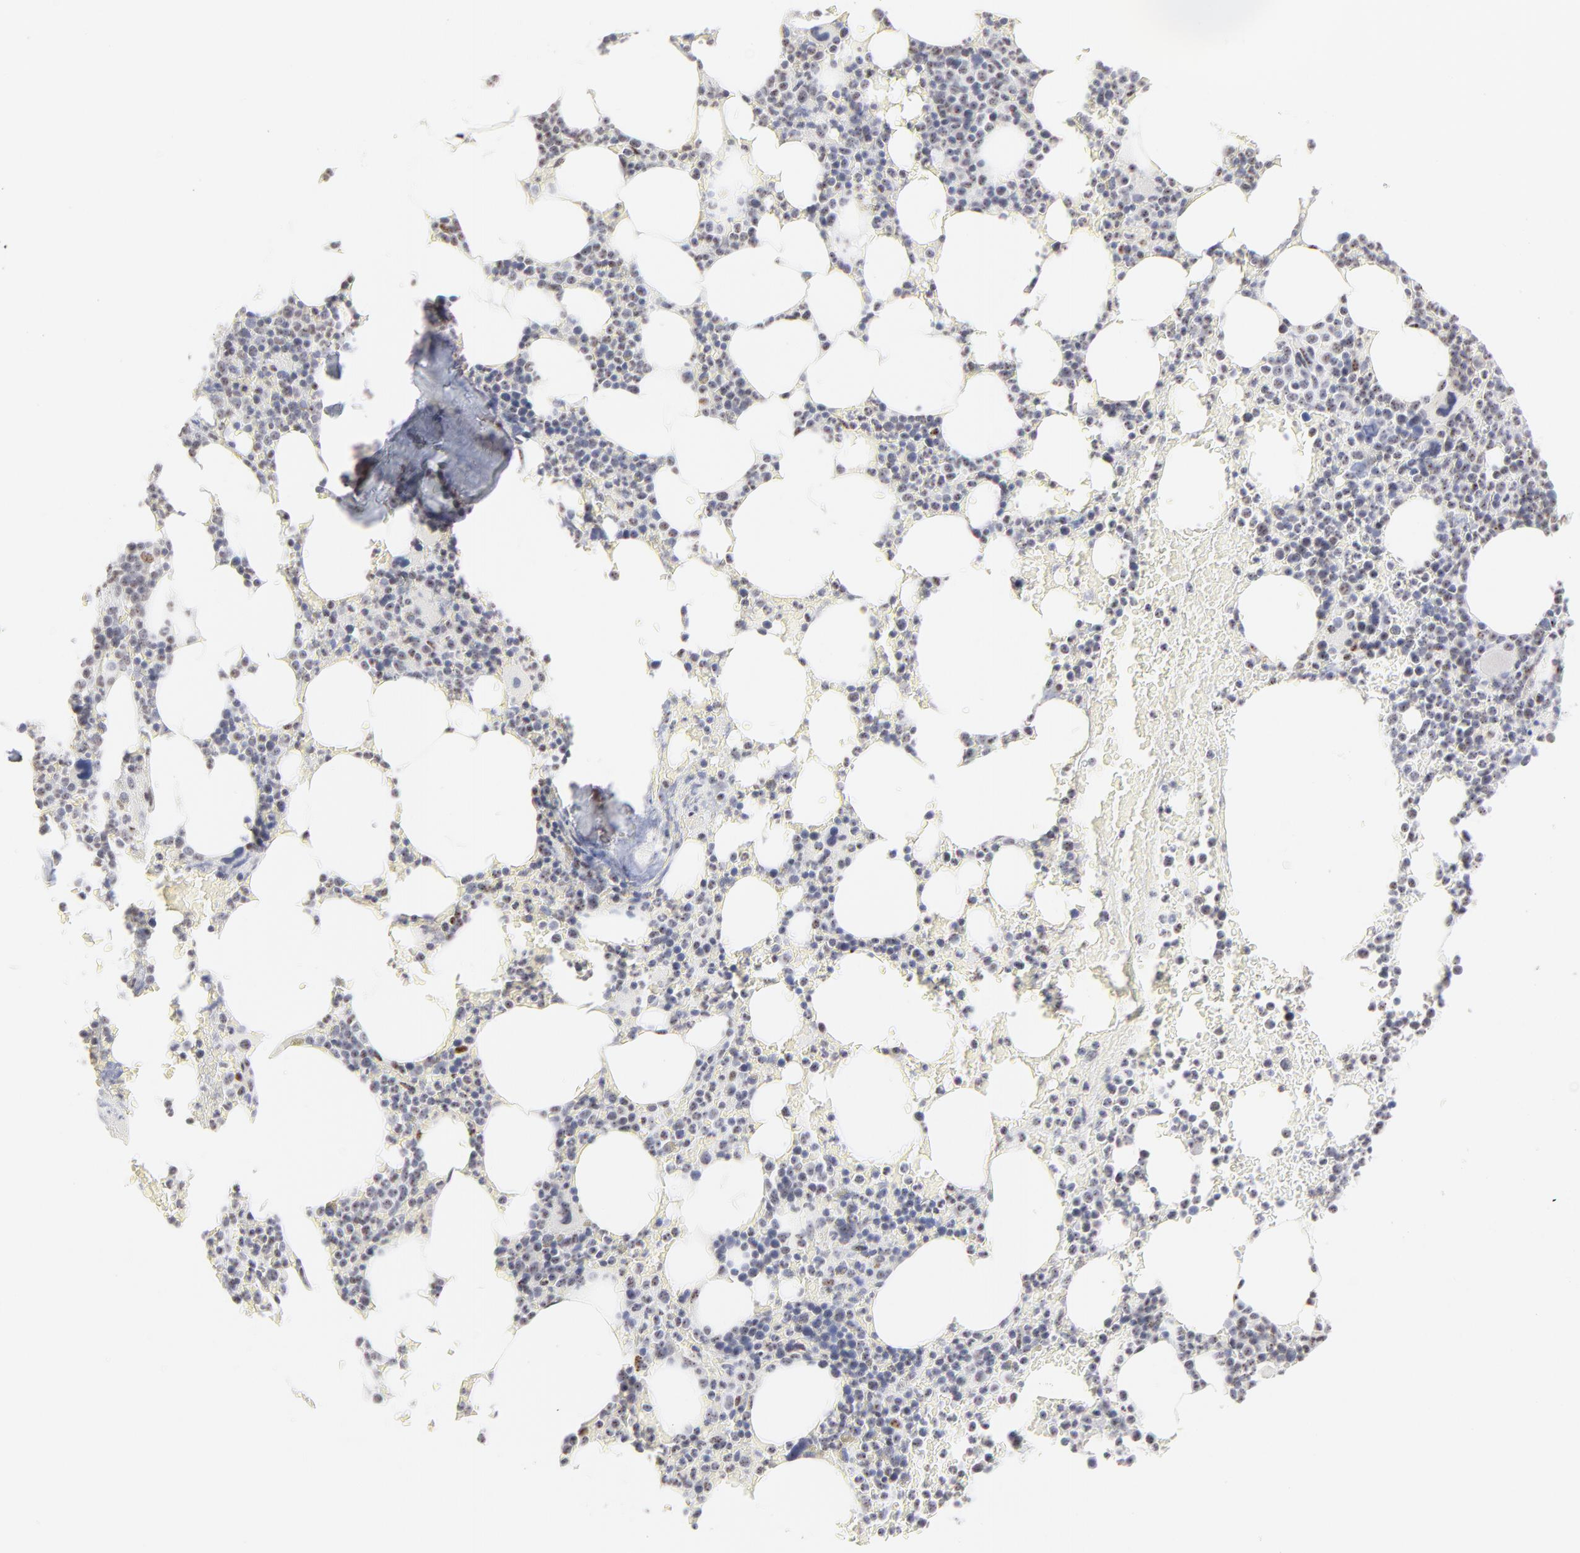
{"staining": {"intensity": "moderate", "quantity": "<25%", "location": "nuclear"}, "tissue": "bone marrow", "cell_type": "Hematopoietic cells", "image_type": "normal", "snomed": [{"axis": "morphology", "description": "Normal tissue, NOS"}, {"axis": "topography", "description": "Bone marrow"}], "caption": "A micrograph of bone marrow stained for a protein exhibits moderate nuclear brown staining in hematopoietic cells. The staining was performed using DAB (3,3'-diaminobenzidine) to visualize the protein expression in brown, while the nuclei were stained in blue with hematoxylin (Magnification: 20x).", "gene": "NFIL3", "patient": {"sex": "female", "age": 66}}